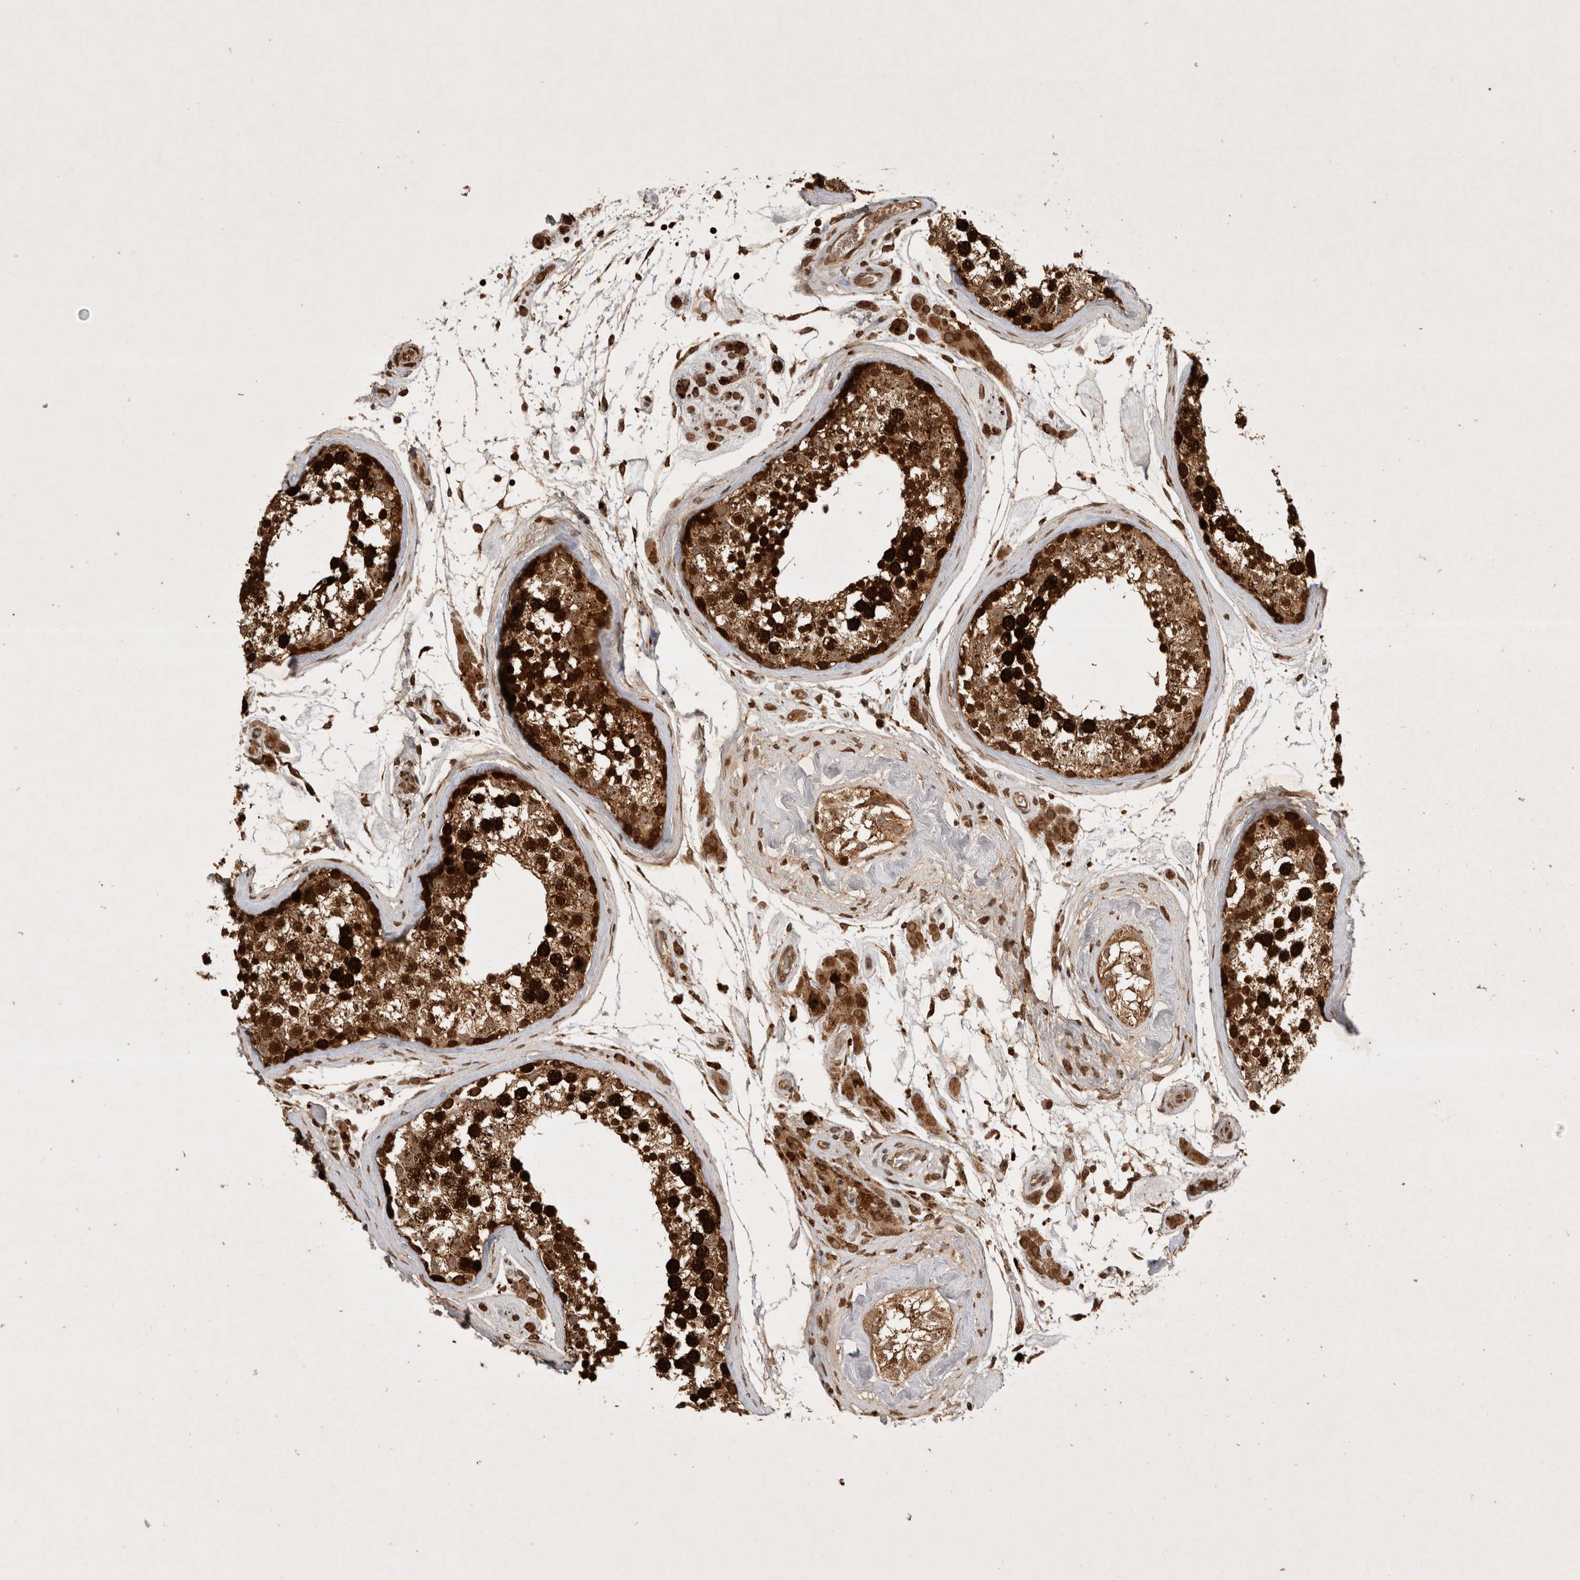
{"staining": {"intensity": "strong", "quantity": ">75%", "location": "cytoplasmic/membranous,nuclear"}, "tissue": "testis", "cell_type": "Cells in seminiferous ducts", "image_type": "normal", "snomed": [{"axis": "morphology", "description": "Normal tissue, NOS"}, {"axis": "topography", "description": "Testis"}], "caption": "IHC image of normal testis stained for a protein (brown), which exhibits high levels of strong cytoplasmic/membranous,nuclear expression in approximately >75% of cells in seminiferous ducts.", "gene": "FAM221A", "patient": {"sex": "male", "age": 46}}